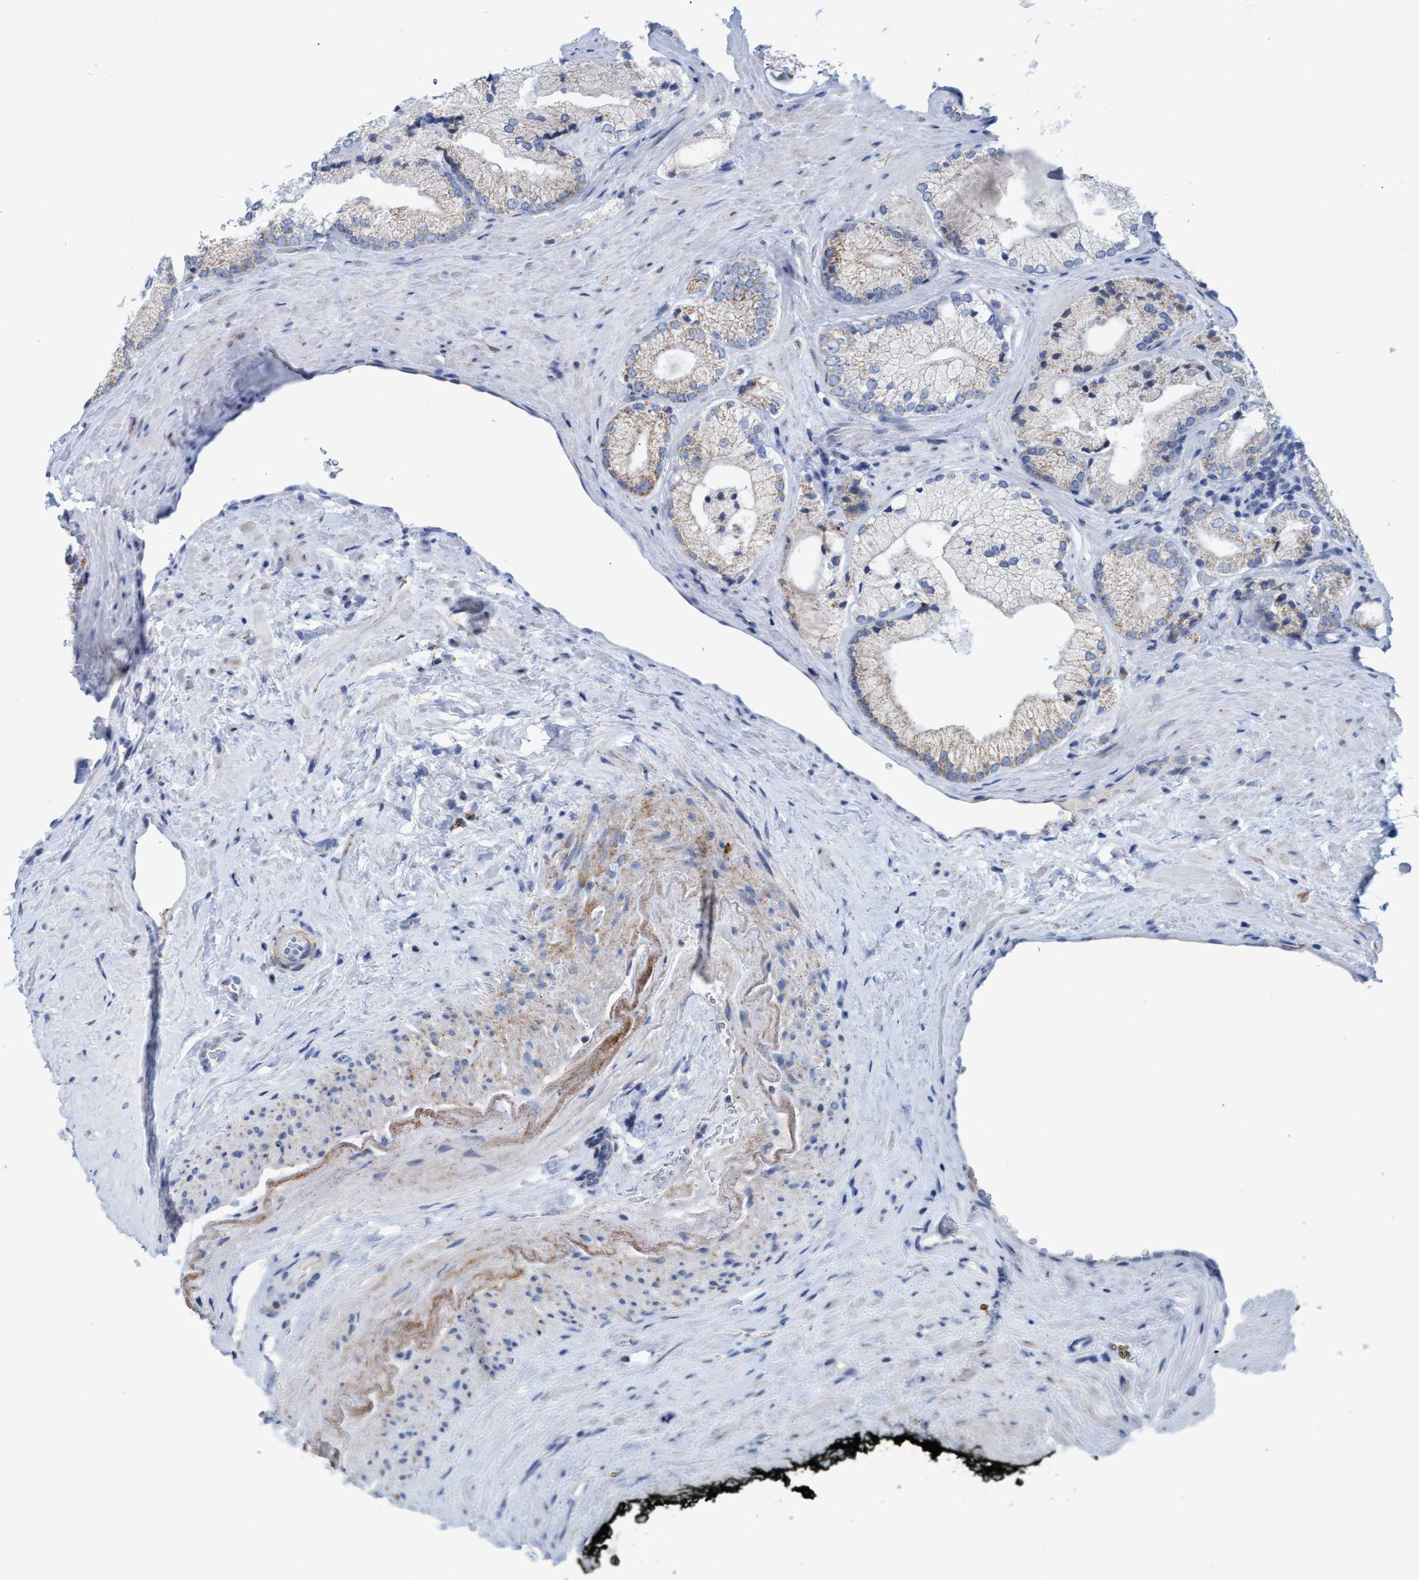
{"staining": {"intensity": "weak", "quantity": "25%-75%", "location": "cytoplasmic/membranous"}, "tissue": "prostate cancer", "cell_type": "Tumor cells", "image_type": "cancer", "snomed": [{"axis": "morphology", "description": "Adenocarcinoma, Low grade"}, {"axis": "topography", "description": "Prostate"}], "caption": "Immunohistochemistry staining of prostate cancer, which shows low levels of weak cytoplasmic/membranous expression in approximately 25%-75% of tumor cells indicating weak cytoplasmic/membranous protein staining. The staining was performed using DAB (brown) for protein detection and nuclei were counterstained in hematoxylin (blue).", "gene": "GGA3", "patient": {"sex": "male", "age": 65}}